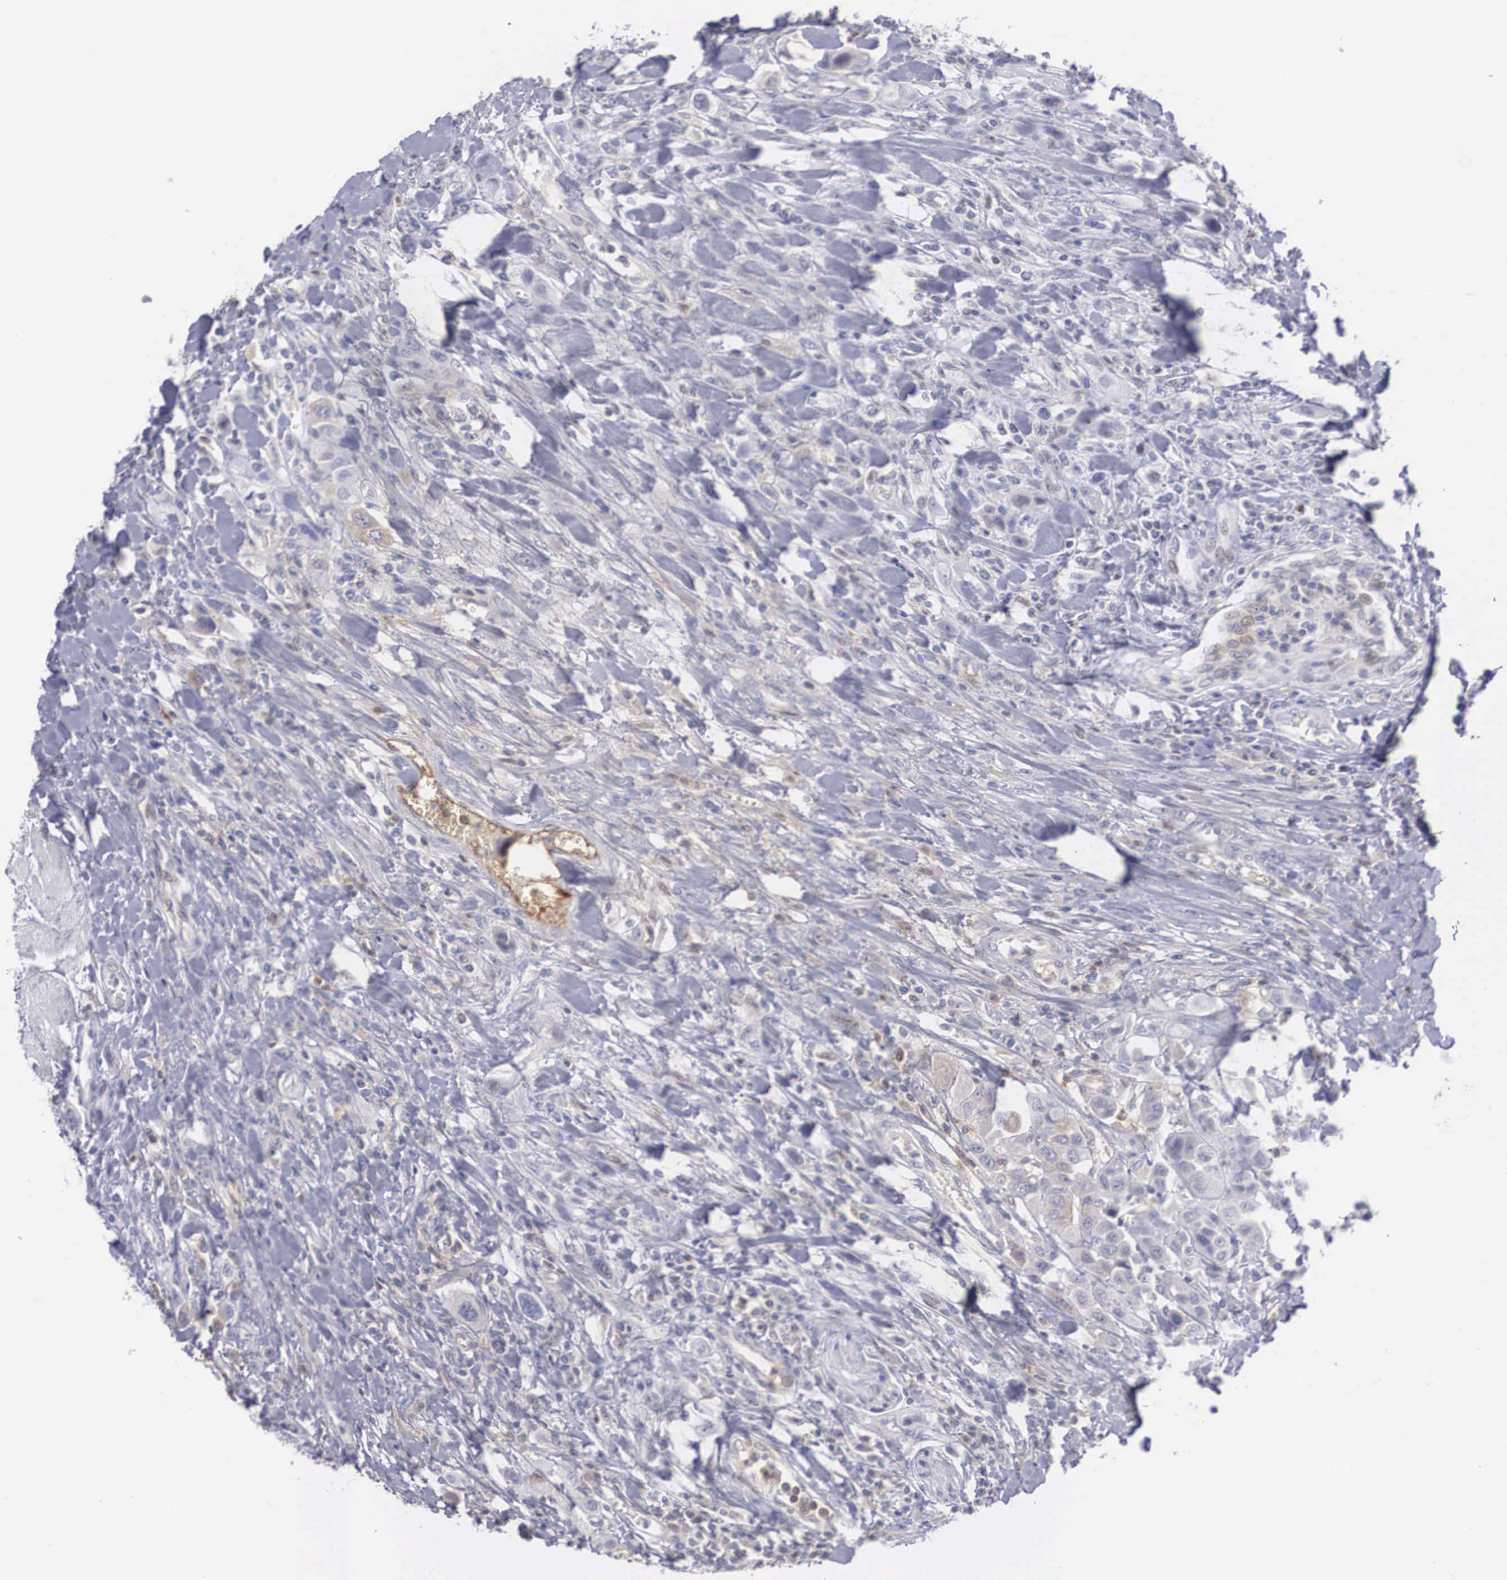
{"staining": {"intensity": "weak", "quantity": "<25%", "location": "cytoplasmic/membranous"}, "tissue": "urothelial cancer", "cell_type": "Tumor cells", "image_type": "cancer", "snomed": [{"axis": "morphology", "description": "Urothelial carcinoma, High grade"}, {"axis": "topography", "description": "Urinary bladder"}], "caption": "This is an immunohistochemistry (IHC) photomicrograph of urothelial cancer. There is no positivity in tumor cells.", "gene": "RBPJ", "patient": {"sex": "male", "age": 50}}